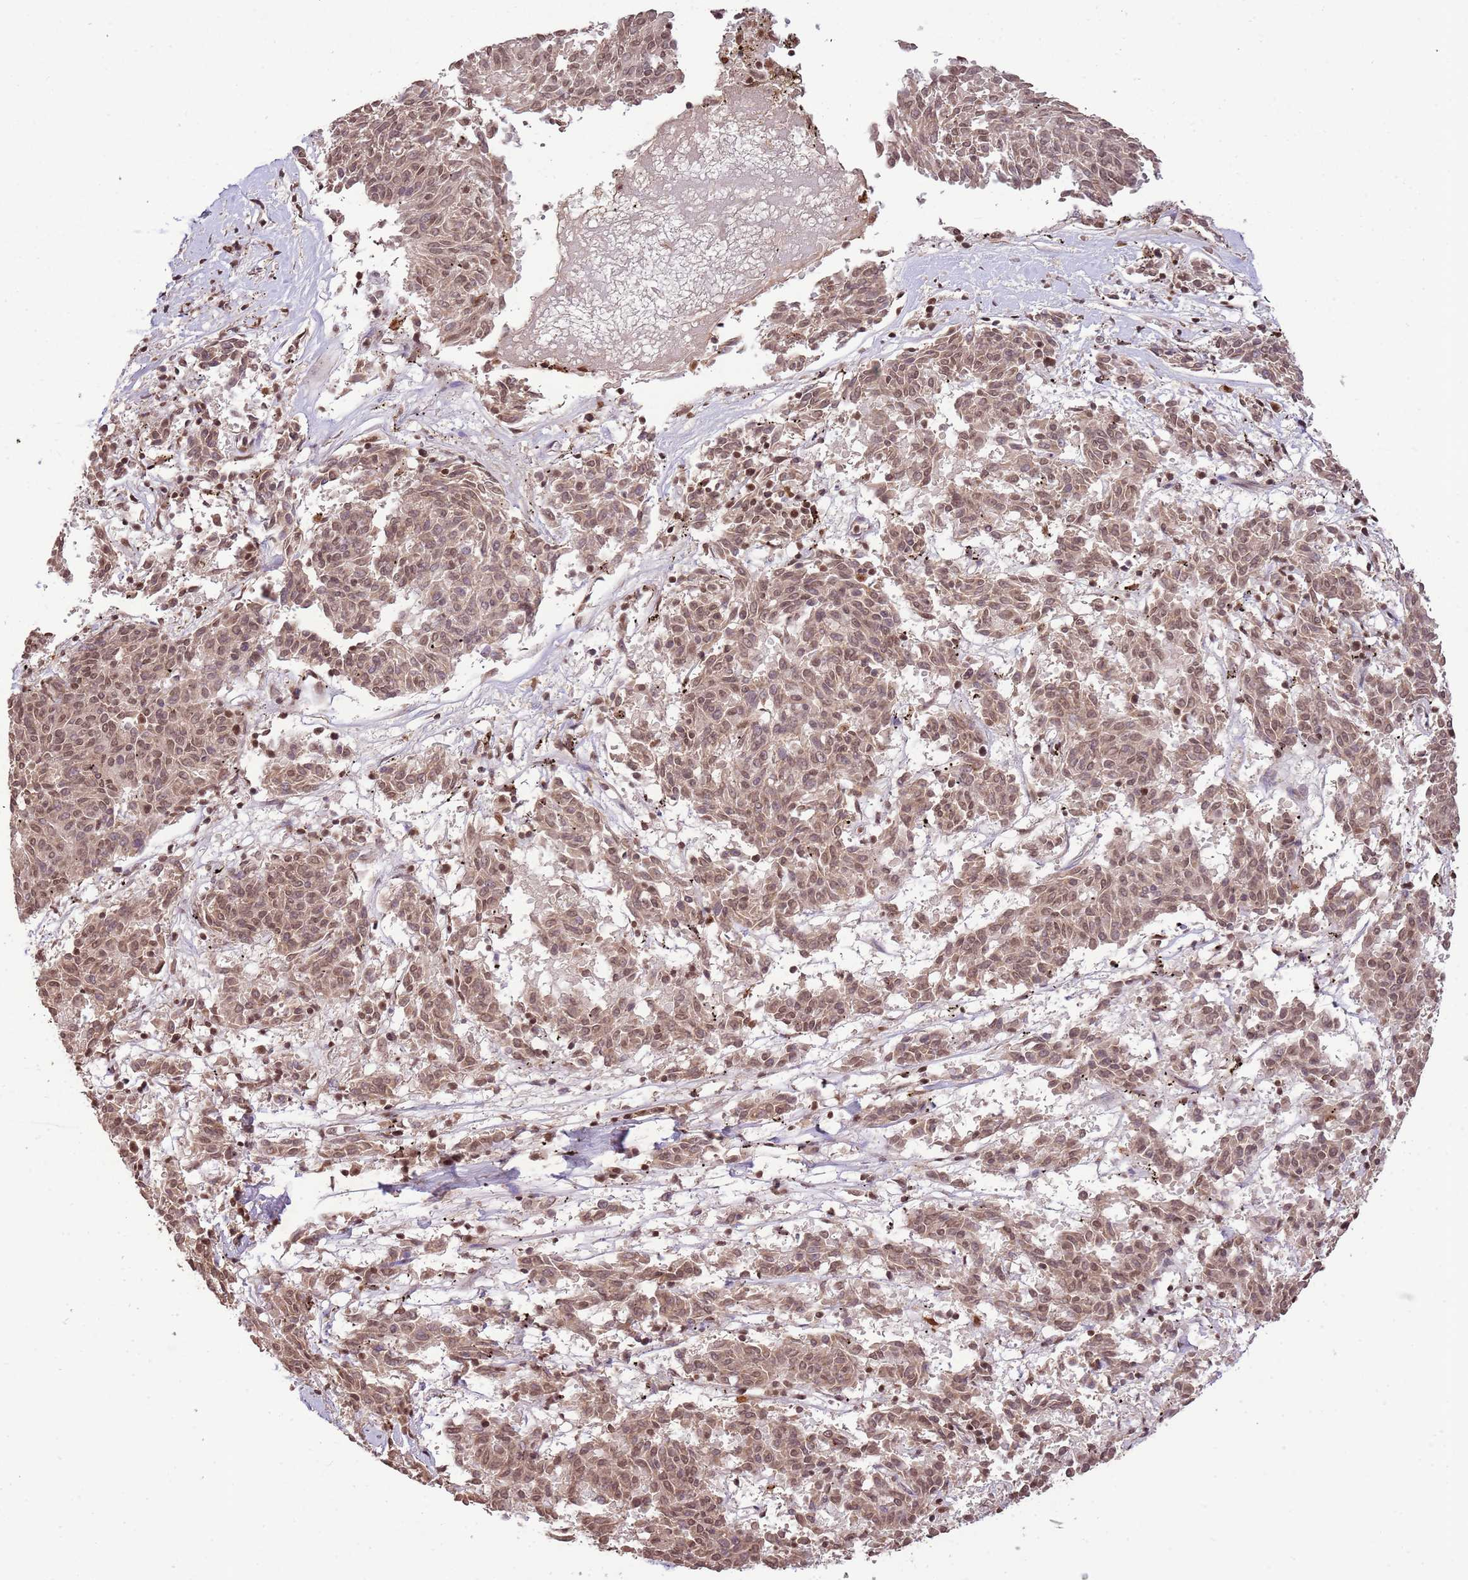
{"staining": {"intensity": "weak", "quantity": ">75%", "location": "cytoplasmic/membranous,nuclear"}, "tissue": "melanoma", "cell_type": "Tumor cells", "image_type": "cancer", "snomed": [{"axis": "morphology", "description": "Malignant melanoma, NOS"}, {"axis": "topography", "description": "Skin"}], "caption": "A low amount of weak cytoplasmic/membranous and nuclear staining is identified in about >75% of tumor cells in melanoma tissue.", "gene": "SAMSN1", "patient": {"sex": "female", "age": 72}}